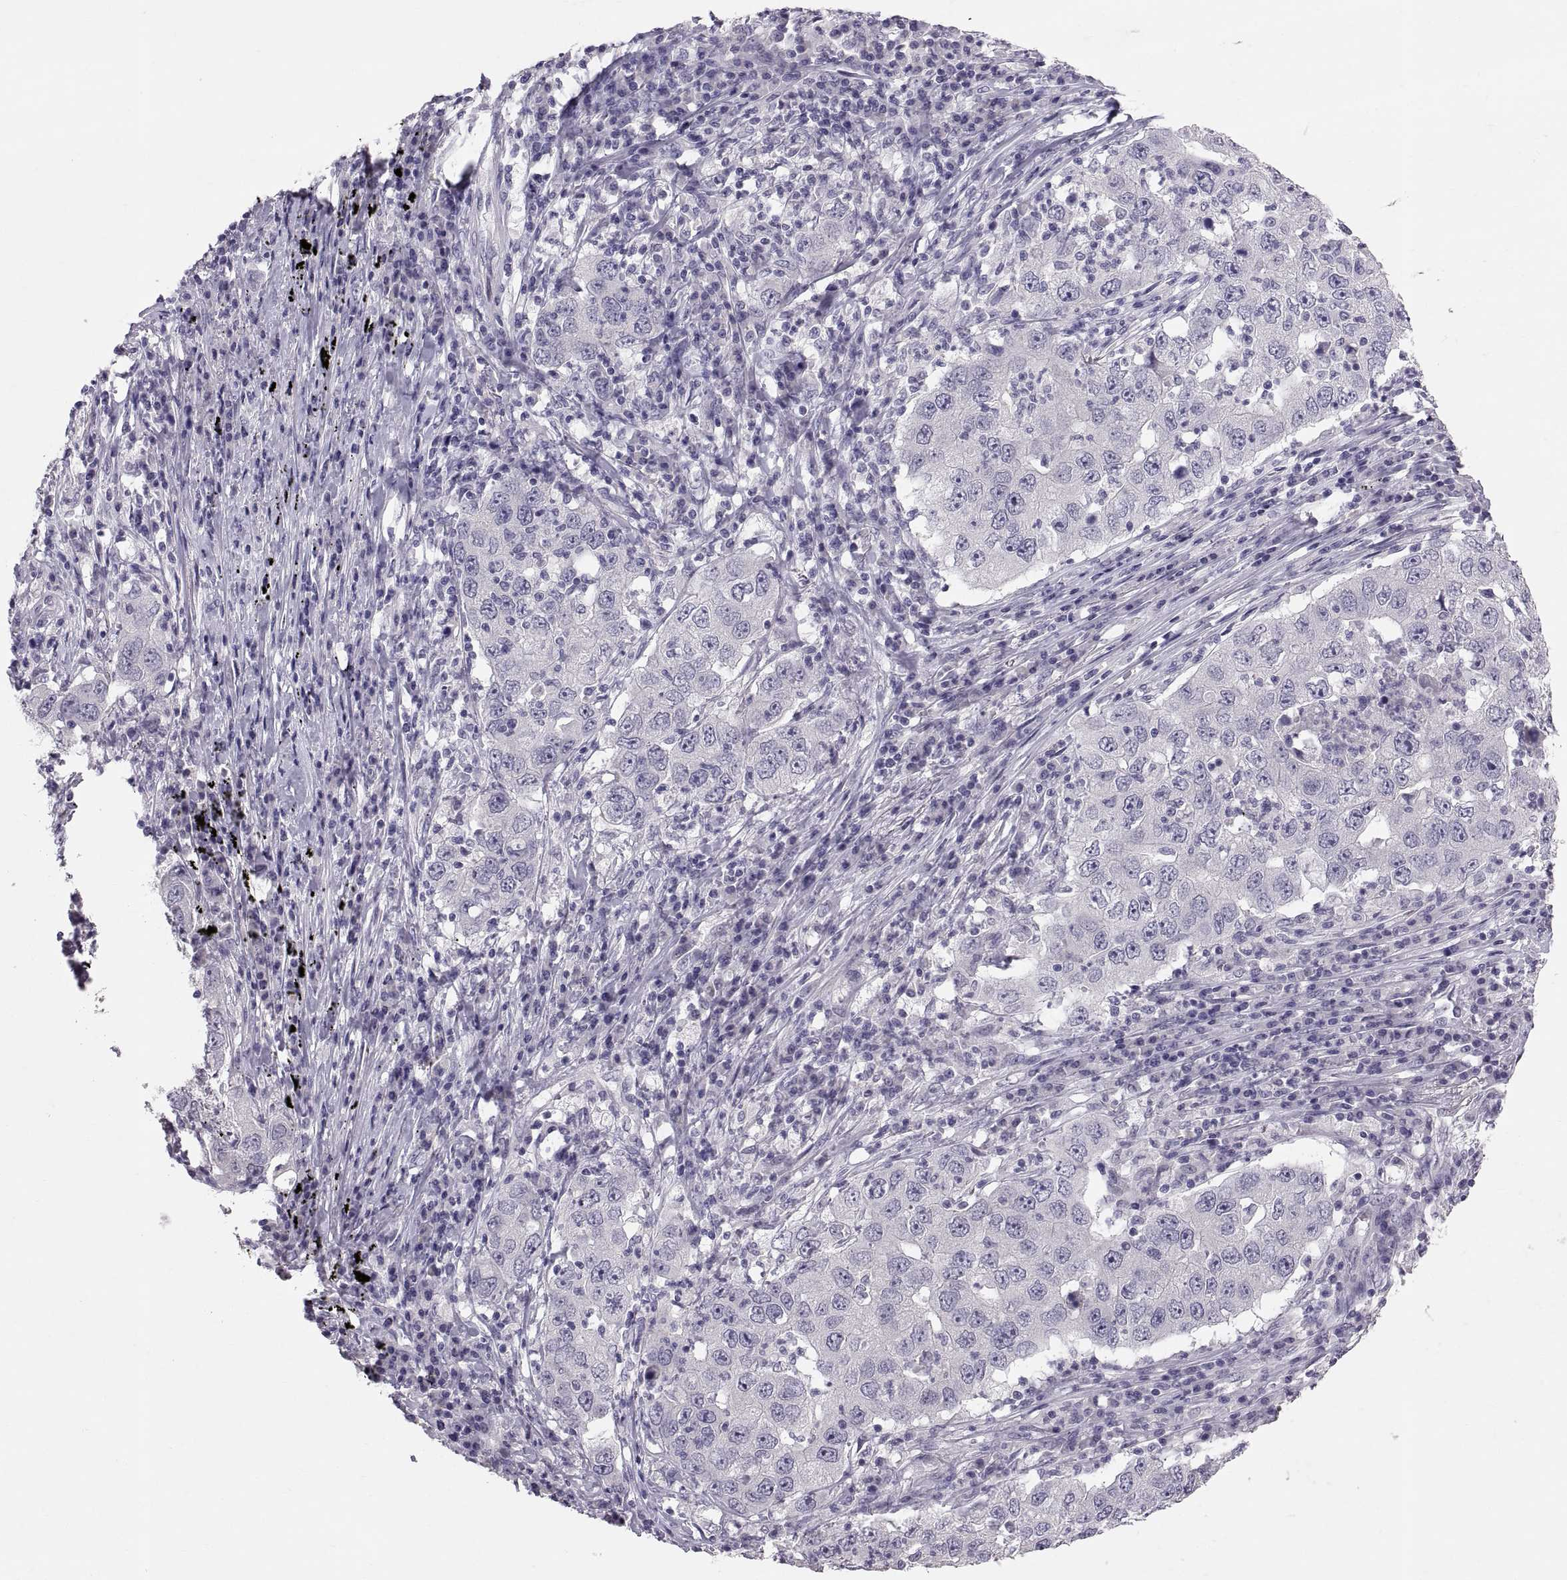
{"staining": {"intensity": "negative", "quantity": "none", "location": "none"}, "tissue": "lung cancer", "cell_type": "Tumor cells", "image_type": "cancer", "snomed": [{"axis": "morphology", "description": "Adenocarcinoma, NOS"}, {"axis": "topography", "description": "Lung"}], "caption": "The micrograph reveals no staining of tumor cells in lung cancer (adenocarcinoma).", "gene": "PTN", "patient": {"sex": "male", "age": 73}}